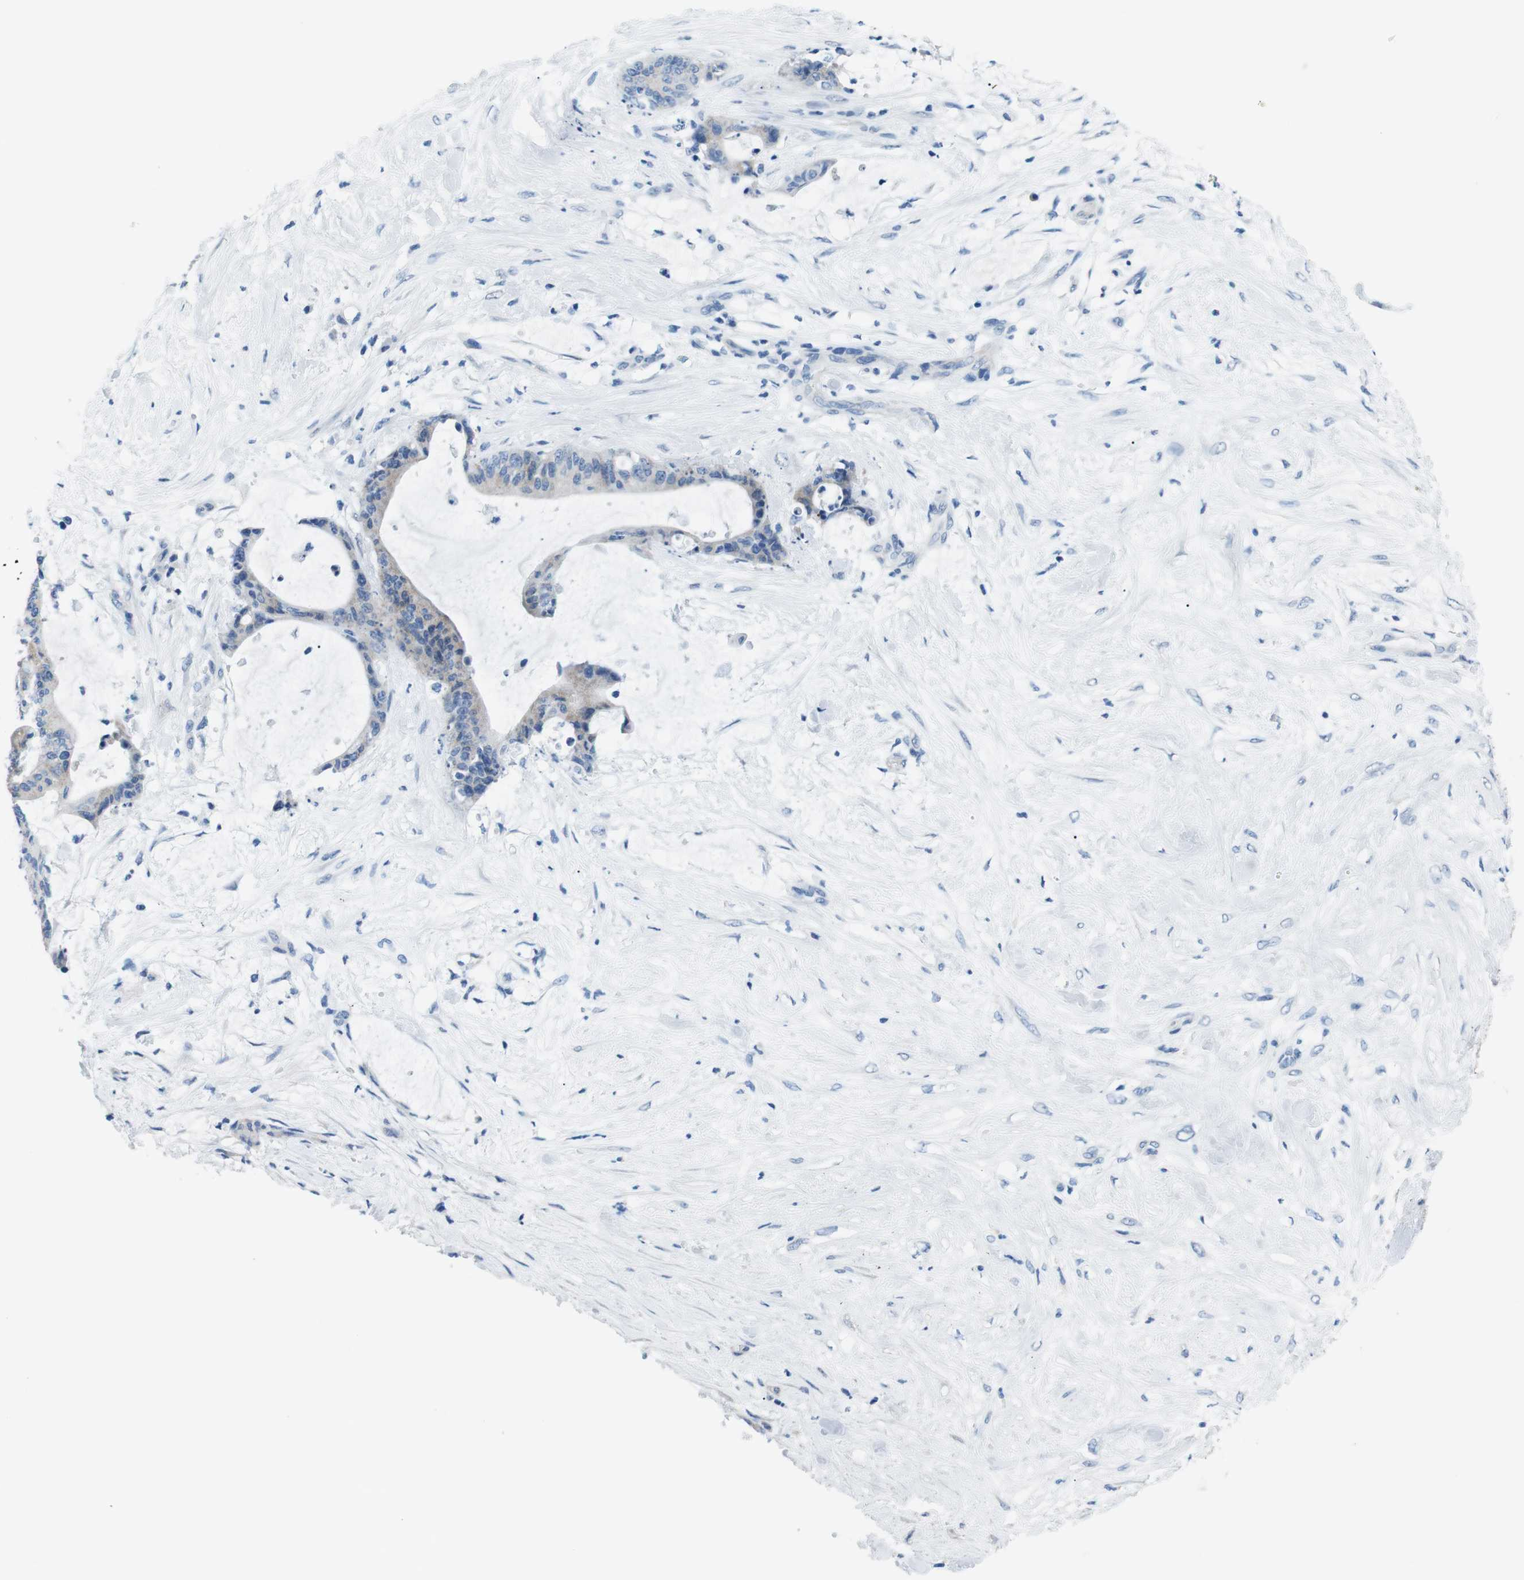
{"staining": {"intensity": "weak", "quantity": "<25%", "location": "cytoplasmic/membranous"}, "tissue": "liver cancer", "cell_type": "Tumor cells", "image_type": "cancer", "snomed": [{"axis": "morphology", "description": "Cholangiocarcinoma"}, {"axis": "topography", "description": "Liver"}], "caption": "Liver cancer was stained to show a protein in brown. There is no significant staining in tumor cells. (Stains: DAB IHC with hematoxylin counter stain, Microscopy: brightfield microscopy at high magnification).", "gene": "MUC2", "patient": {"sex": "female", "age": 73}}